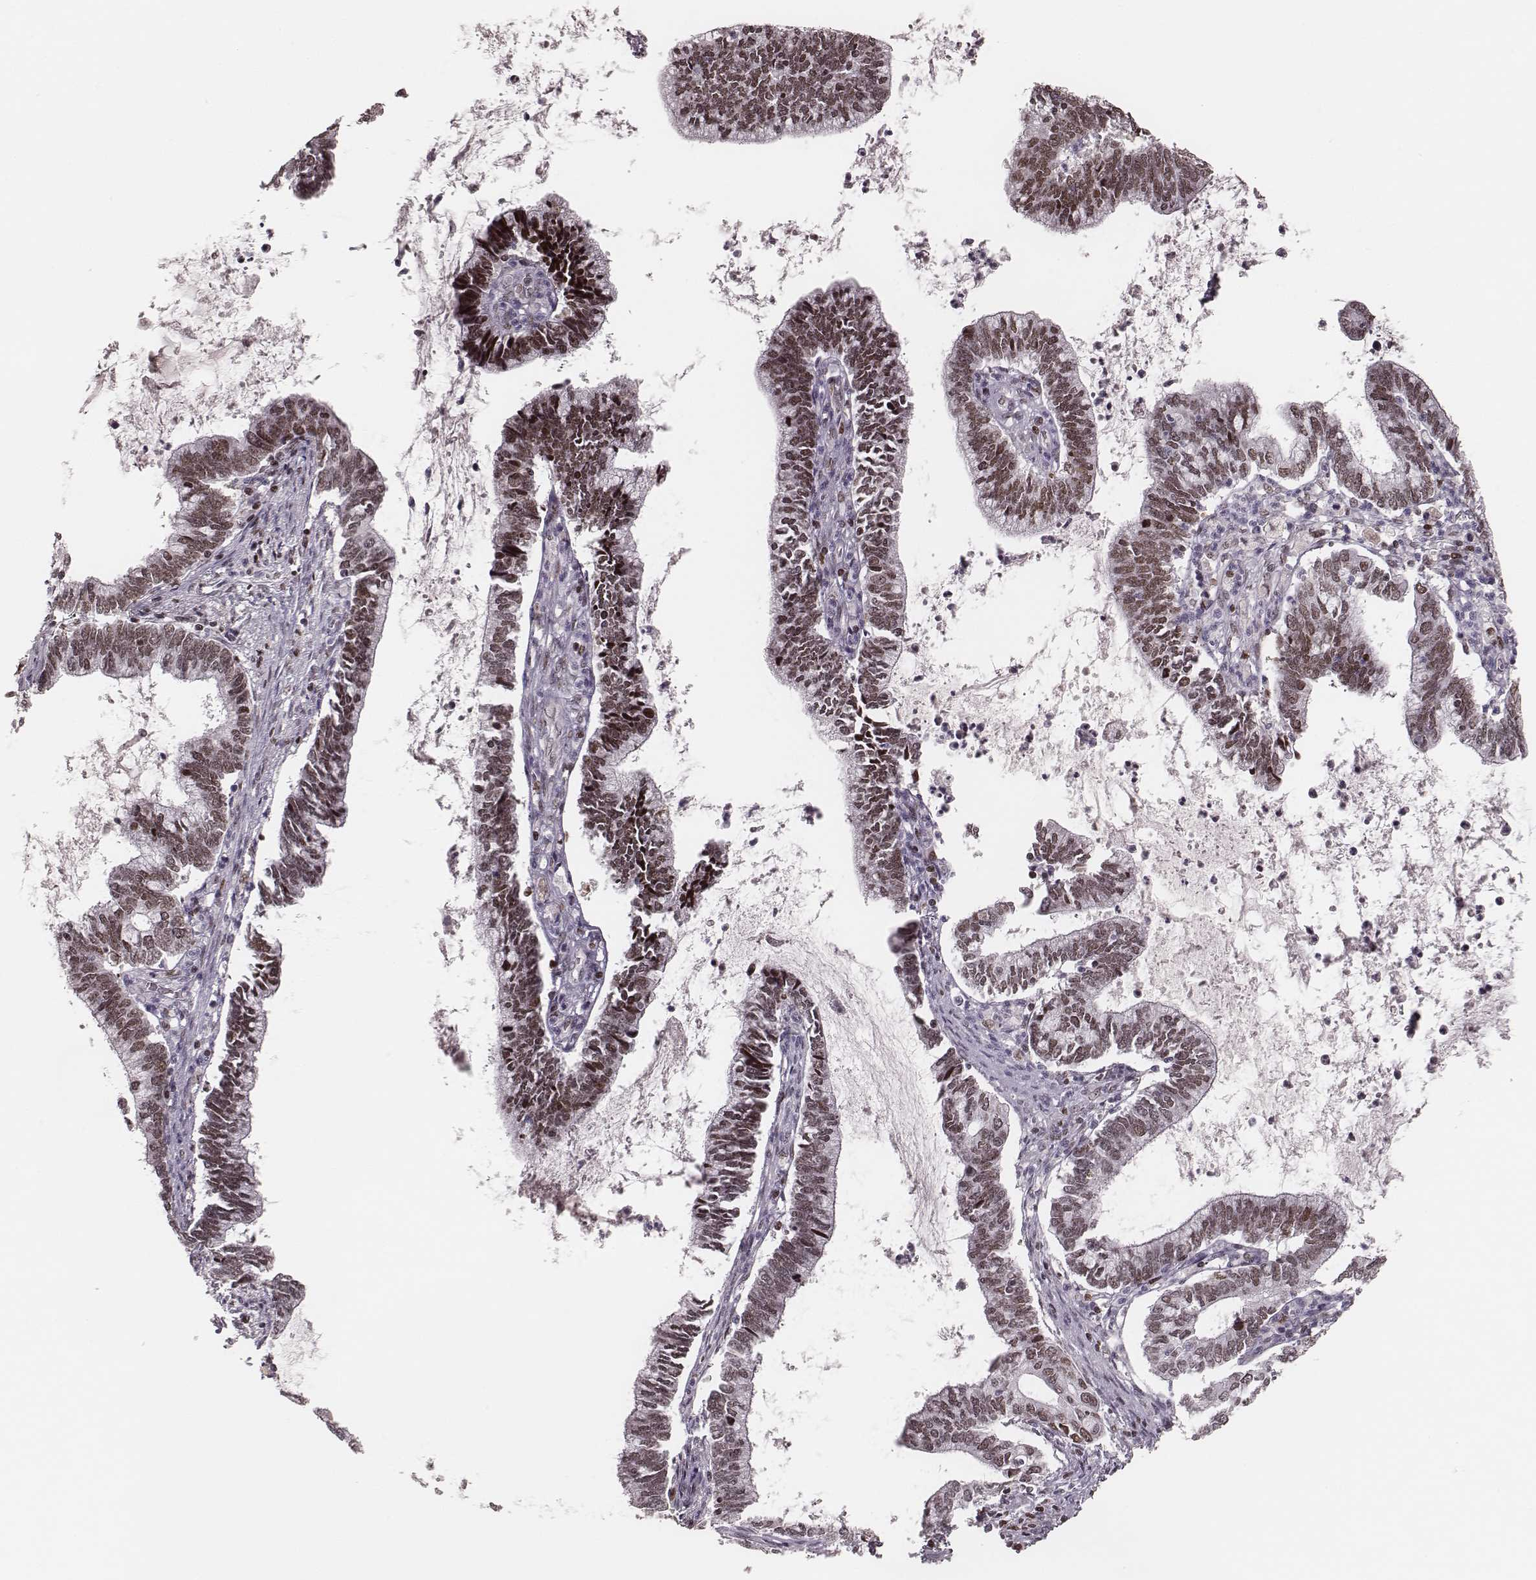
{"staining": {"intensity": "moderate", "quantity": ">75%", "location": "nuclear"}, "tissue": "cervical cancer", "cell_type": "Tumor cells", "image_type": "cancer", "snomed": [{"axis": "morphology", "description": "Adenocarcinoma, NOS"}, {"axis": "topography", "description": "Cervix"}], "caption": "Cervical cancer tissue exhibits moderate nuclear expression in about >75% of tumor cells, visualized by immunohistochemistry. (DAB IHC, brown staining for protein, blue staining for nuclei).", "gene": "PARP1", "patient": {"sex": "female", "age": 42}}